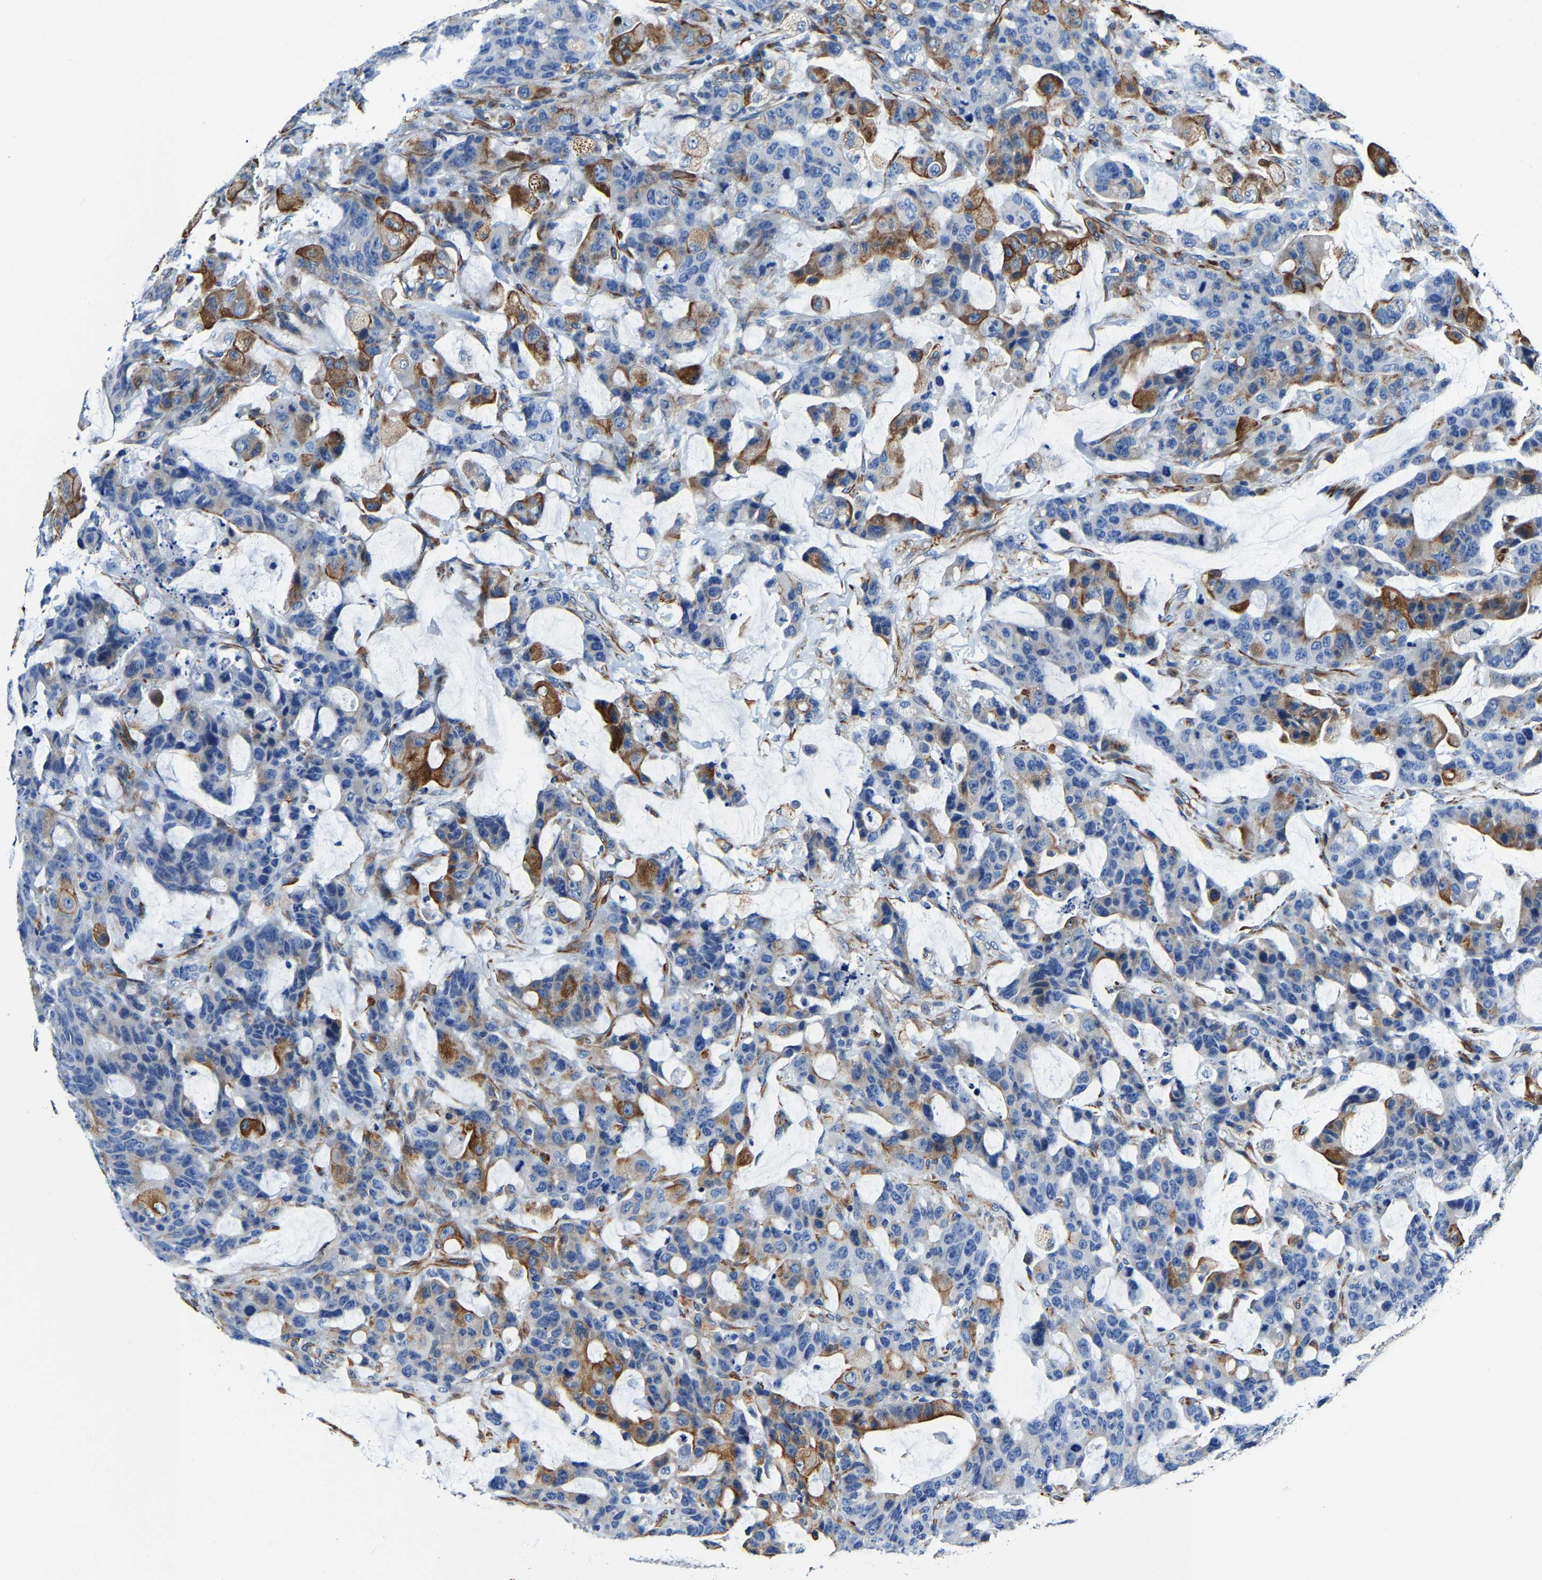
{"staining": {"intensity": "moderate", "quantity": "<25%", "location": "cytoplasmic/membranous"}, "tissue": "colorectal cancer", "cell_type": "Tumor cells", "image_type": "cancer", "snomed": [{"axis": "morphology", "description": "Adenocarcinoma, NOS"}, {"axis": "topography", "description": "Colon"}], "caption": "Immunohistochemical staining of human colorectal adenocarcinoma exhibits low levels of moderate cytoplasmic/membranous protein positivity in about <25% of tumor cells.", "gene": "MMEL1", "patient": {"sex": "male", "age": 76}}